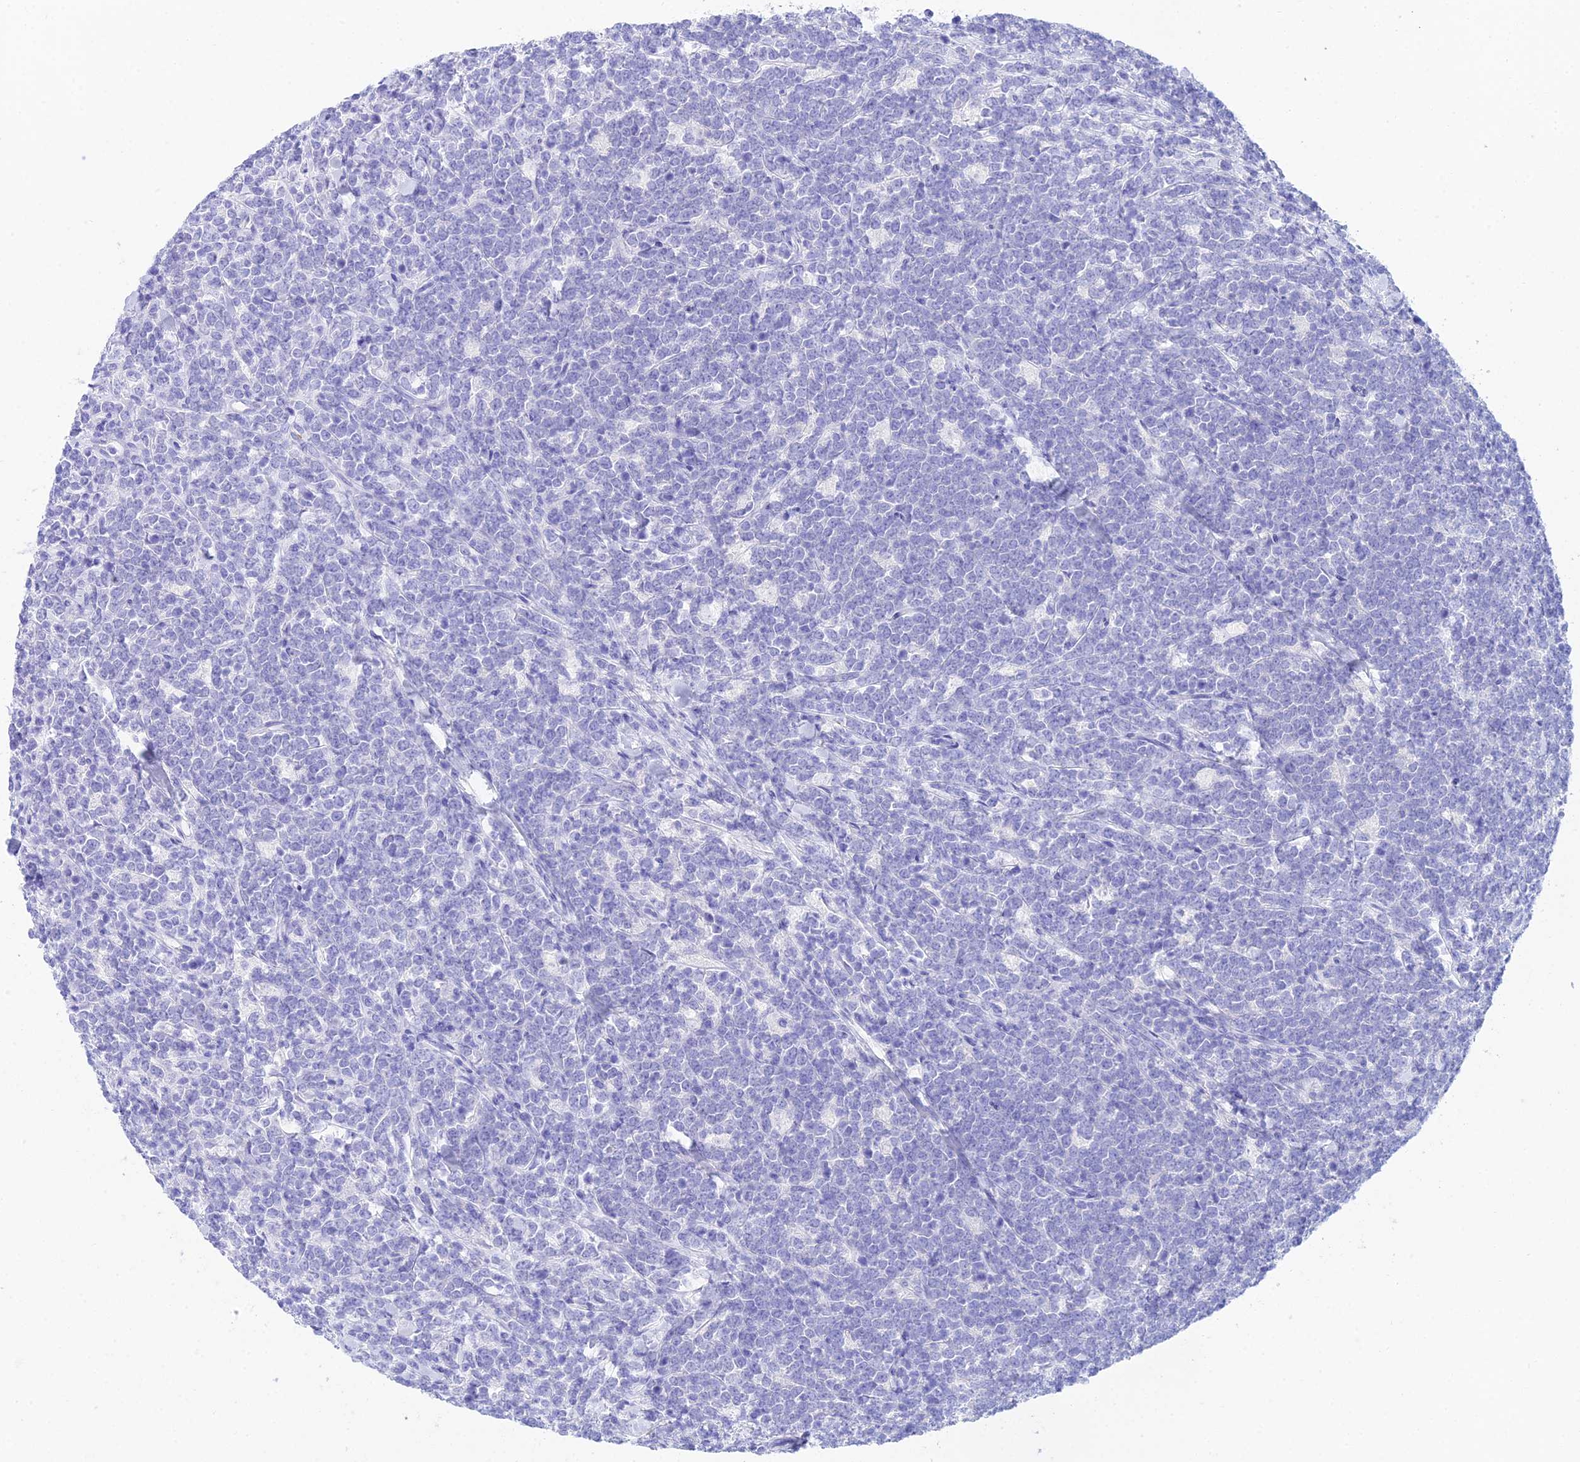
{"staining": {"intensity": "negative", "quantity": "none", "location": "none"}, "tissue": "lymphoma", "cell_type": "Tumor cells", "image_type": "cancer", "snomed": [{"axis": "morphology", "description": "Malignant lymphoma, non-Hodgkin's type, High grade"}, {"axis": "topography", "description": "Small intestine"}], "caption": "There is no significant expression in tumor cells of high-grade malignant lymphoma, non-Hodgkin's type. The staining was performed using DAB (3,3'-diaminobenzidine) to visualize the protein expression in brown, while the nuclei were stained in blue with hematoxylin (Magnification: 20x).", "gene": "REG1A", "patient": {"sex": "male", "age": 8}}